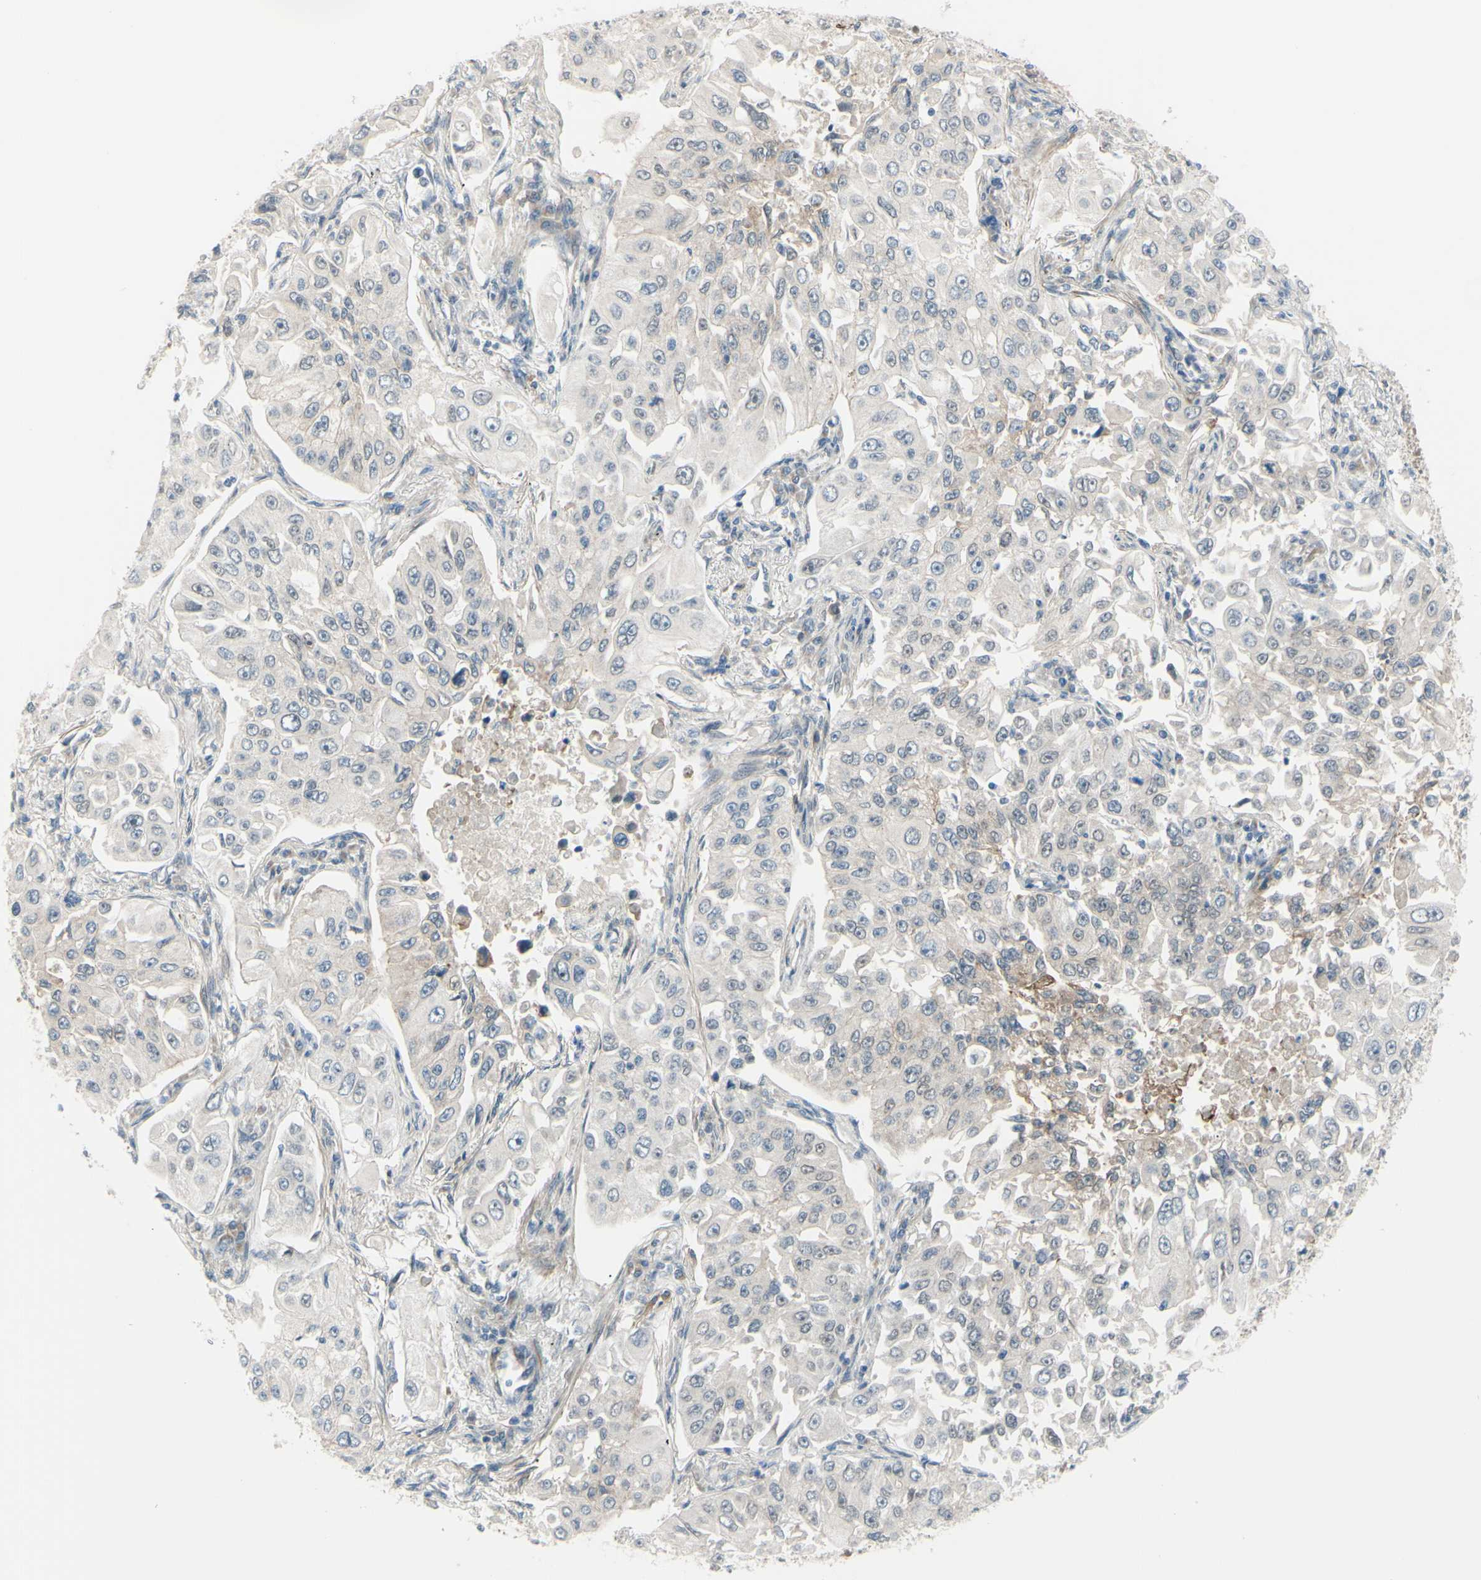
{"staining": {"intensity": "weak", "quantity": "<25%", "location": "cytoplasmic/membranous"}, "tissue": "lung cancer", "cell_type": "Tumor cells", "image_type": "cancer", "snomed": [{"axis": "morphology", "description": "Adenocarcinoma, NOS"}, {"axis": "topography", "description": "Lung"}], "caption": "This is an IHC histopathology image of adenocarcinoma (lung). There is no positivity in tumor cells.", "gene": "LRRK1", "patient": {"sex": "male", "age": 84}}